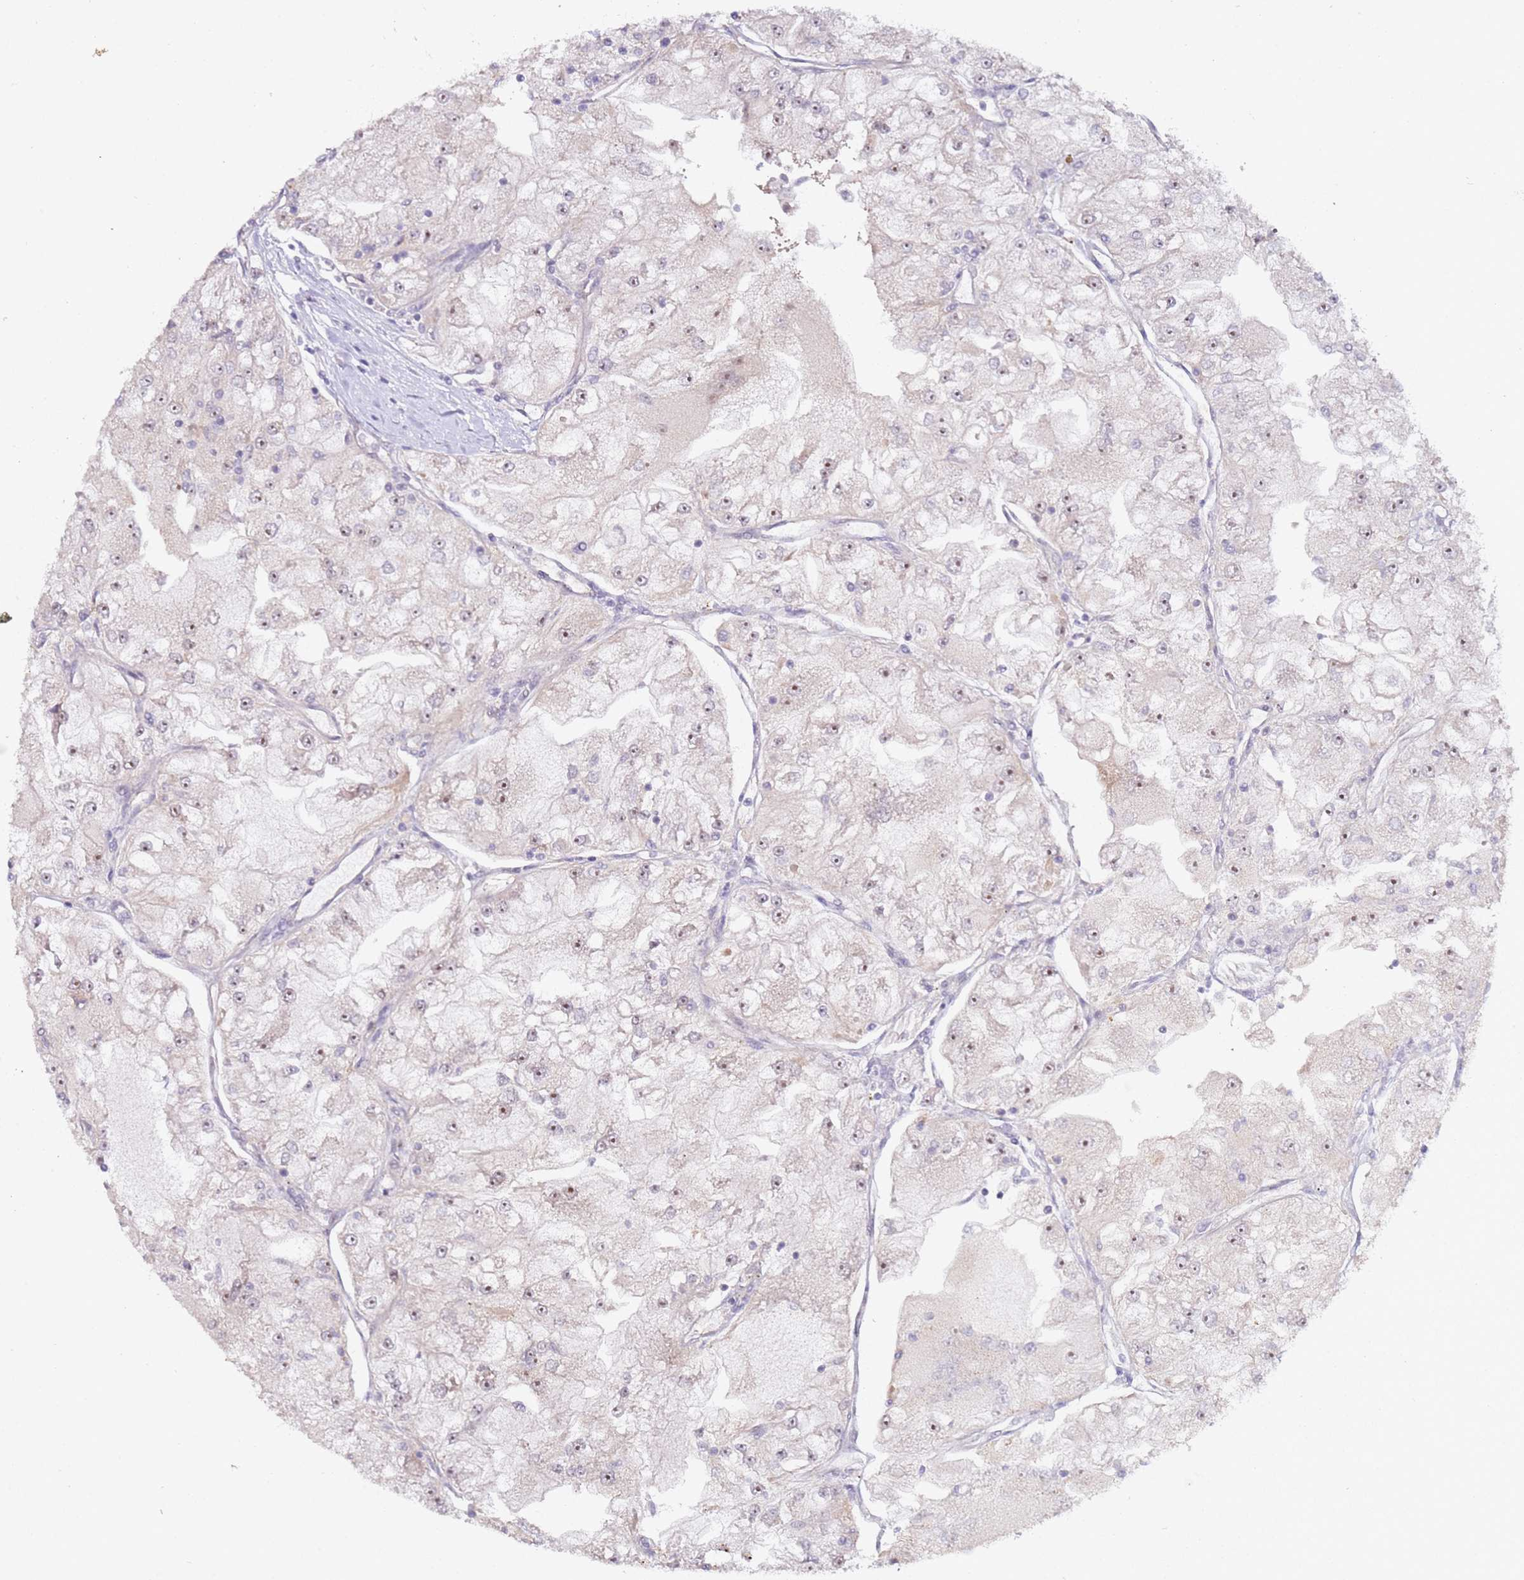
{"staining": {"intensity": "weak", "quantity": "25%-75%", "location": "nuclear"}, "tissue": "renal cancer", "cell_type": "Tumor cells", "image_type": "cancer", "snomed": [{"axis": "morphology", "description": "Adenocarcinoma, NOS"}, {"axis": "topography", "description": "Kidney"}], "caption": "Protein staining of adenocarcinoma (renal) tissue reveals weak nuclear expression in approximately 25%-75% of tumor cells.", "gene": "LGALSL", "patient": {"sex": "female", "age": 72}}